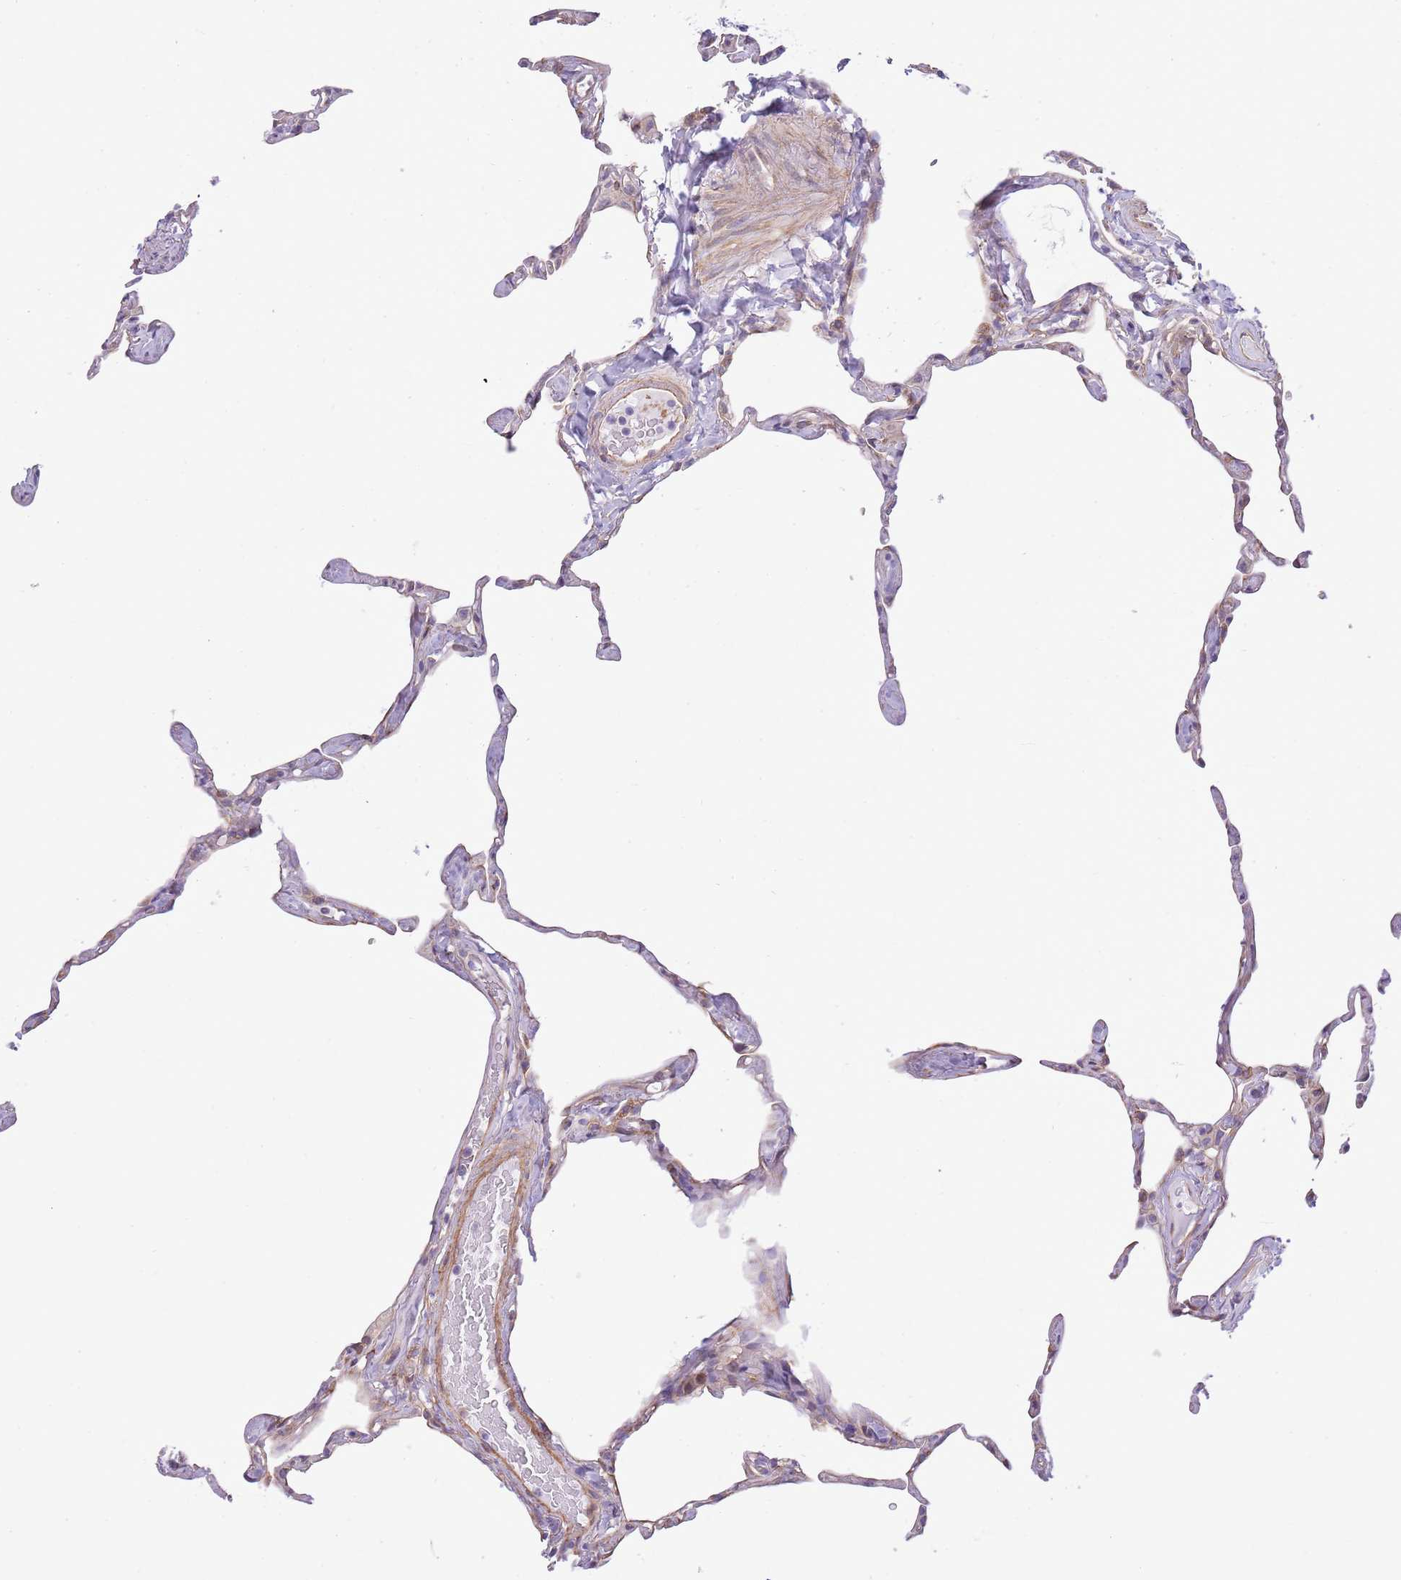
{"staining": {"intensity": "negative", "quantity": "none", "location": "none"}, "tissue": "lung", "cell_type": "Alveolar cells", "image_type": "normal", "snomed": [{"axis": "morphology", "description": "Normal tissue, NOS"}, {"axis": "topography", "description": "Lung"}], "caption": "Image shows no protein expression in alveolar cells of normal lung.", "gene": "ZC4H2", "patient": {"sex": "male", "age": 65}}